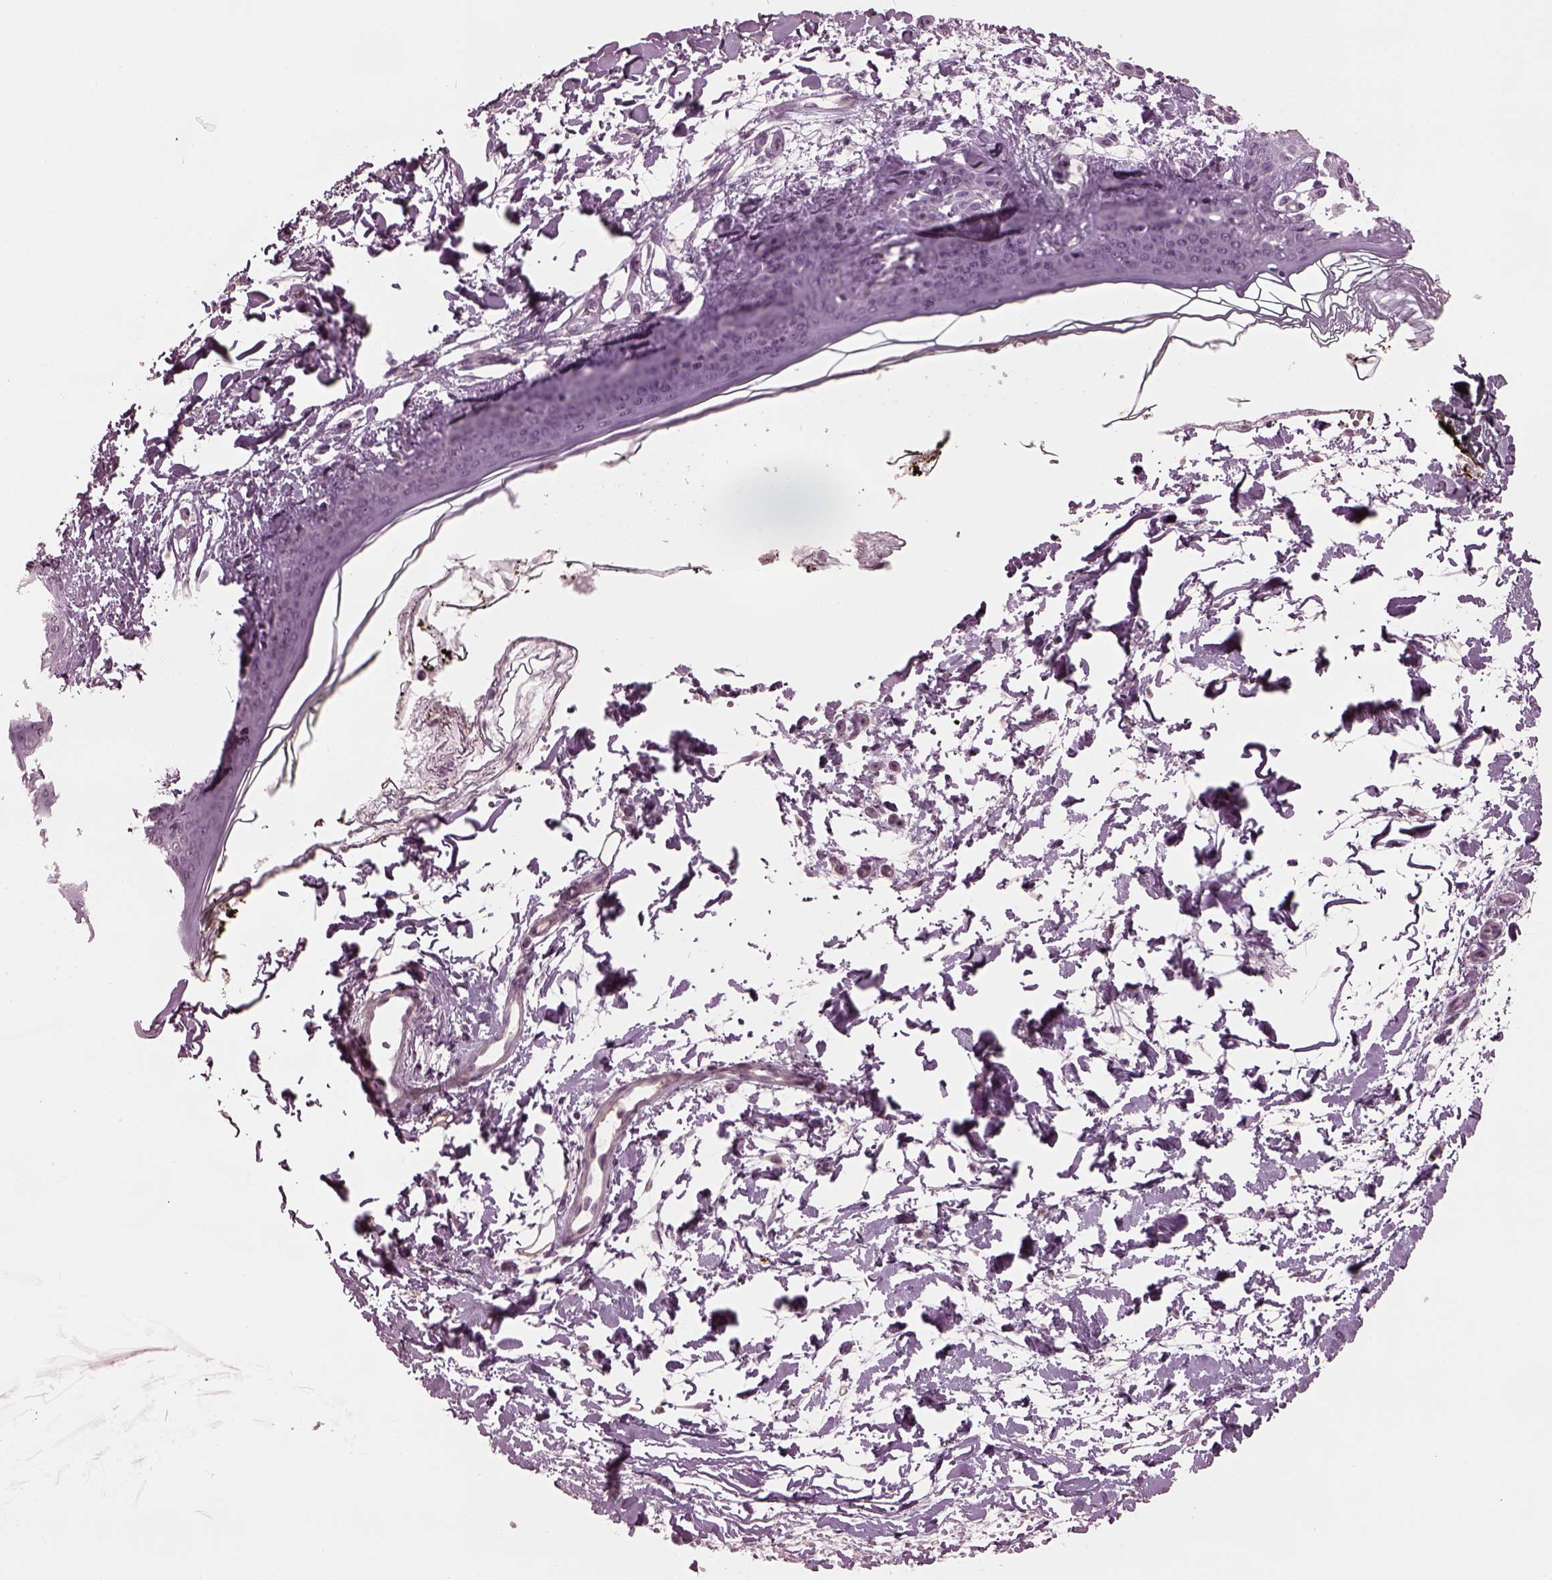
{"staining": {"intensity": "negative", "quantity": "none", "location": "none"}, "tissue": "skin", "cell_type": "Fibroblasts", "image_type": "normal", "snomed": [{"axis": "morphology", "description": "Normal tissue, NOS"}, {"axis": "topography", "description": "Skin"}], "caption": "An IHC photomicrograph of unremarkable skin is shown. There is no staining in fibroblasts of skin.", "gene": "CLCN4", "patient": {"sex": "female", "age": 34}}